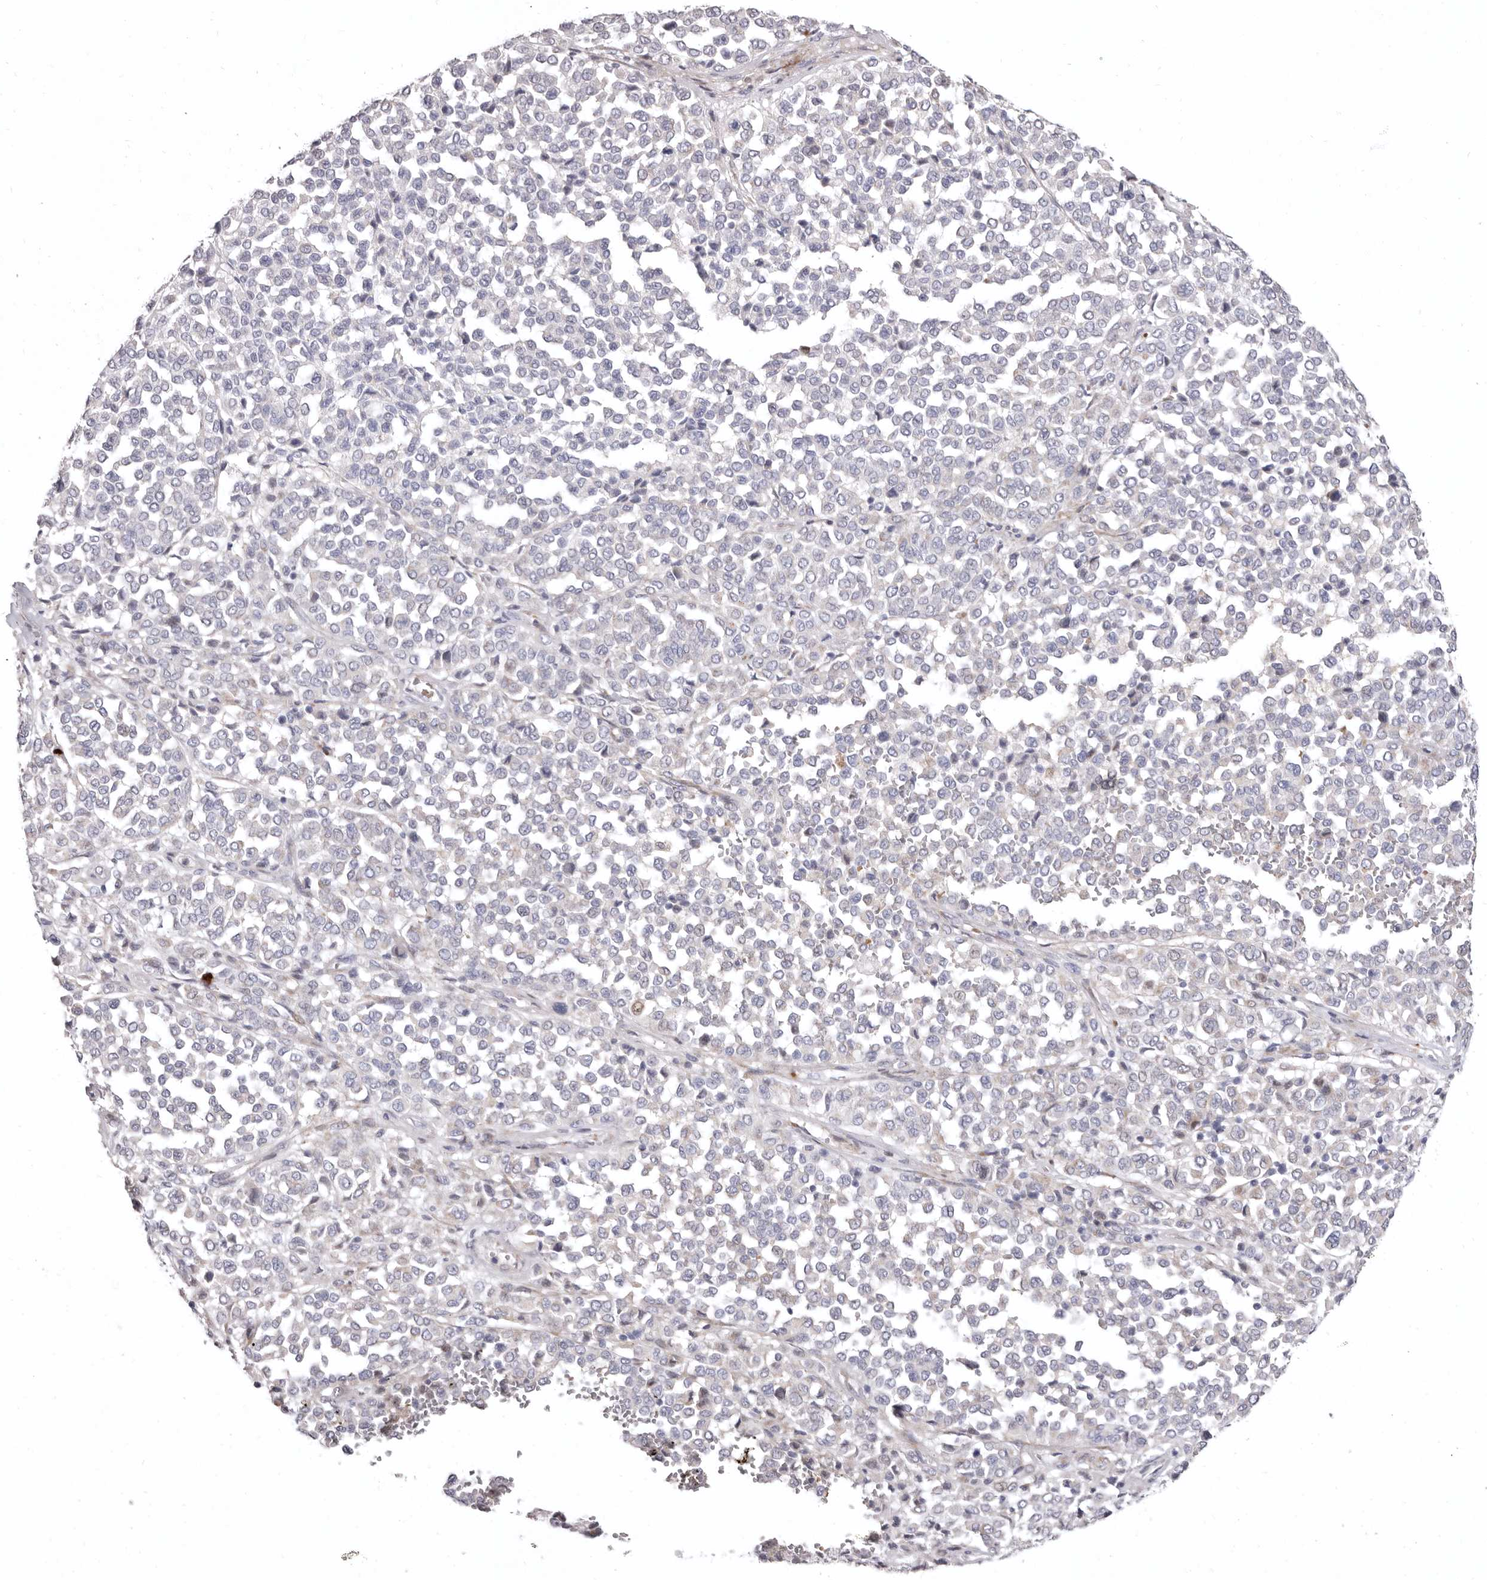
{"staining": {"intensity": "negative", "quantity": "none", "location": "none"}, "tissue": "melanoma", "cell_type": "Tumor cells", "image_type": "cancer", "snomed": [{"axis": "morphology", "description": "Malignant melanoma, Metastatic site"}, {"axis": "topography", "description": "Pancreas"}], "caption": "Melanoma stained for a protein using immunohistochemistry (IHC) shows no expression tumor cells.", "gene": "AIDA", "patient": {"sex": "female", "age": 30}}